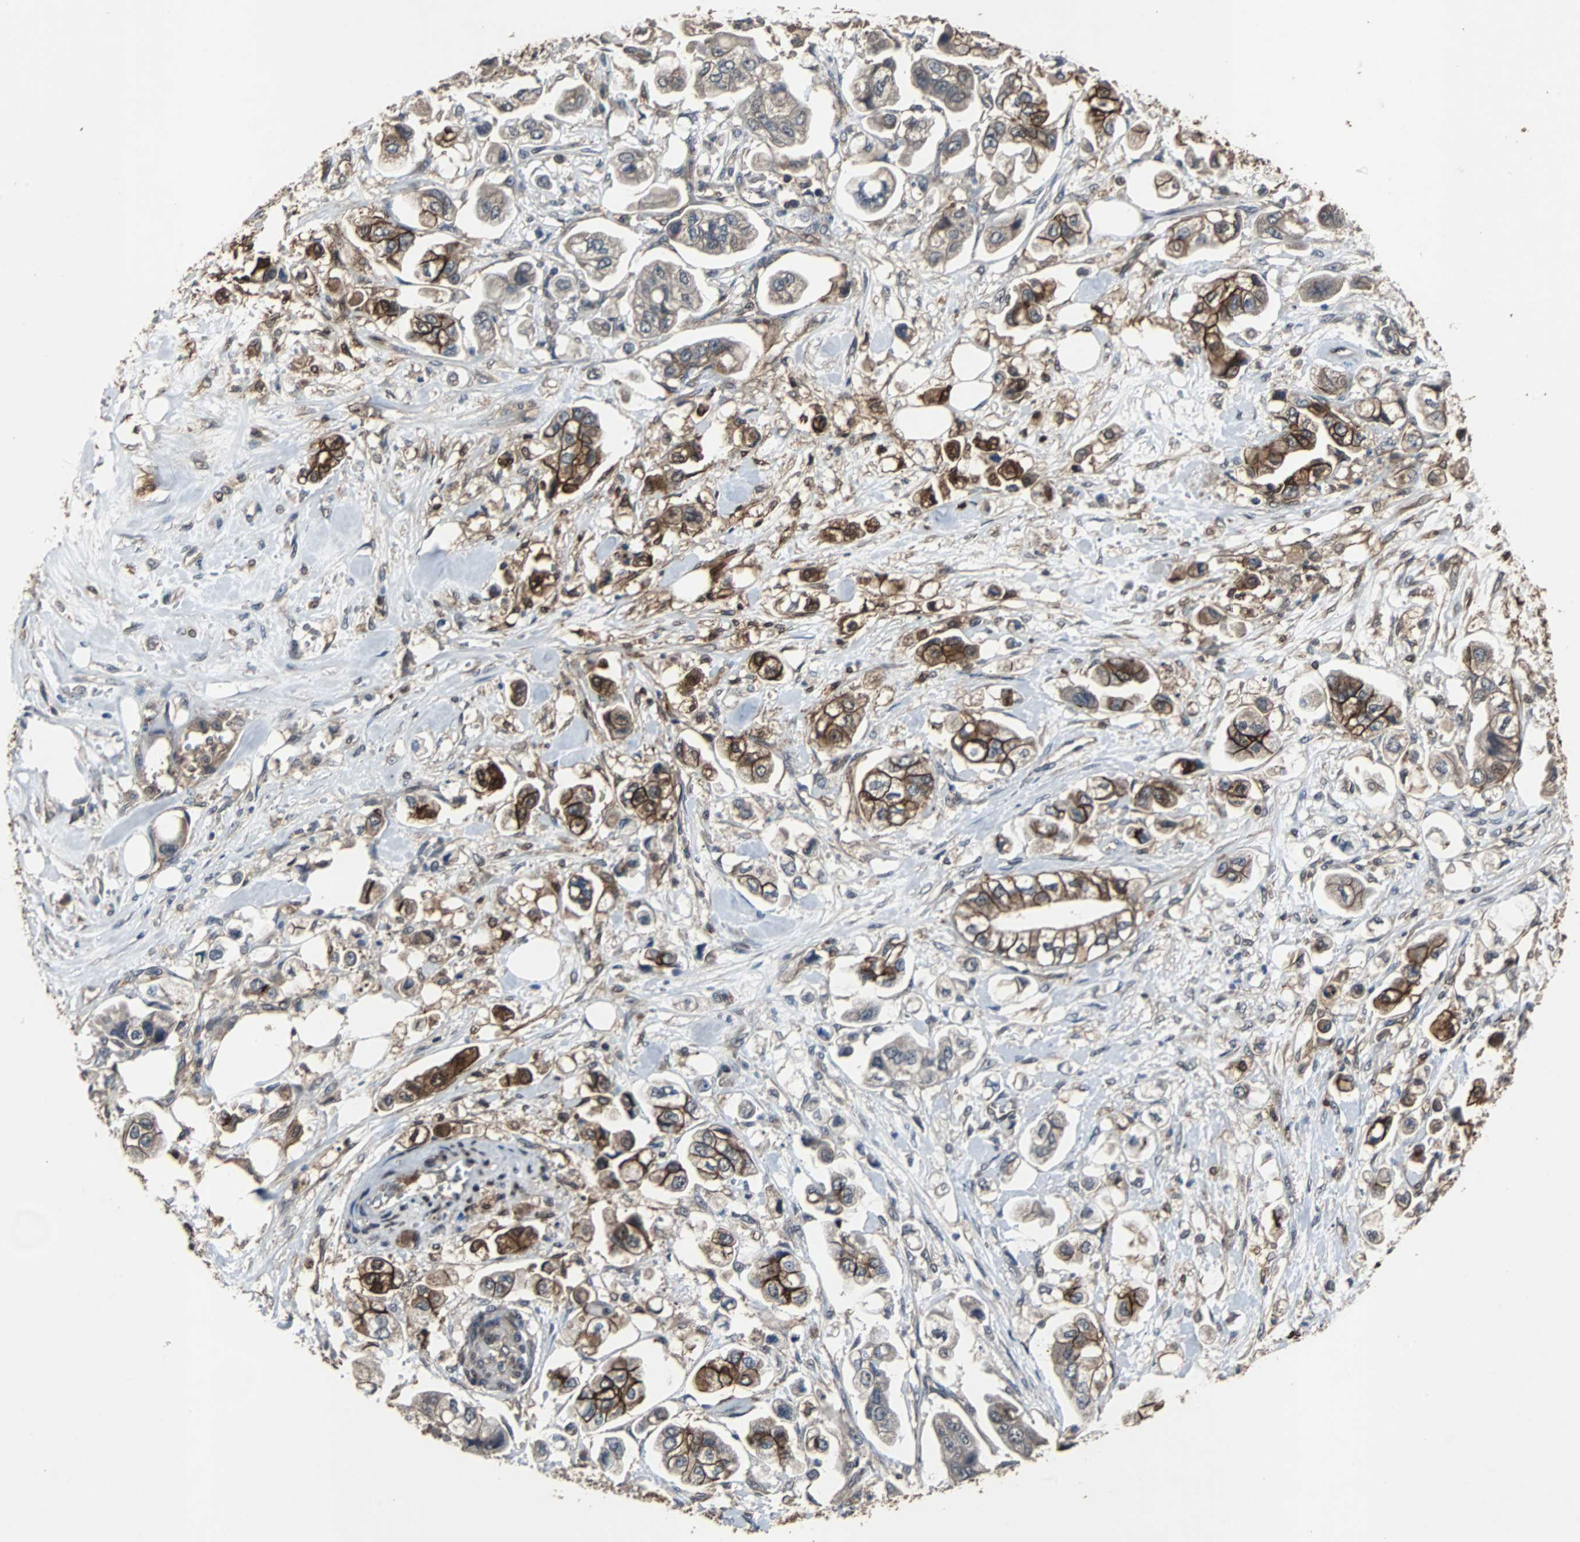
{"staining": {"intensity": "strong", "quantity": "25%-75%", "location": "cytoplasmic/membranous"}, "tissue": "stomach cancer", "cell_type": "Tumor cells", "image_type": "cancer", "snomed": [{"axis": "morphology", "description": "Adenocarcinoma, NOS"}, {"axis": "topography", "description": "Stomach"}], "caption": "Human adenocarcinoma (stomach) stained with a brown dye displays strong cytoplasmic/membranous positive staining in about 25%-75% of tumor cells.", "gene": "NDRG1", "patient": {"sex": "male", "age": 62}}